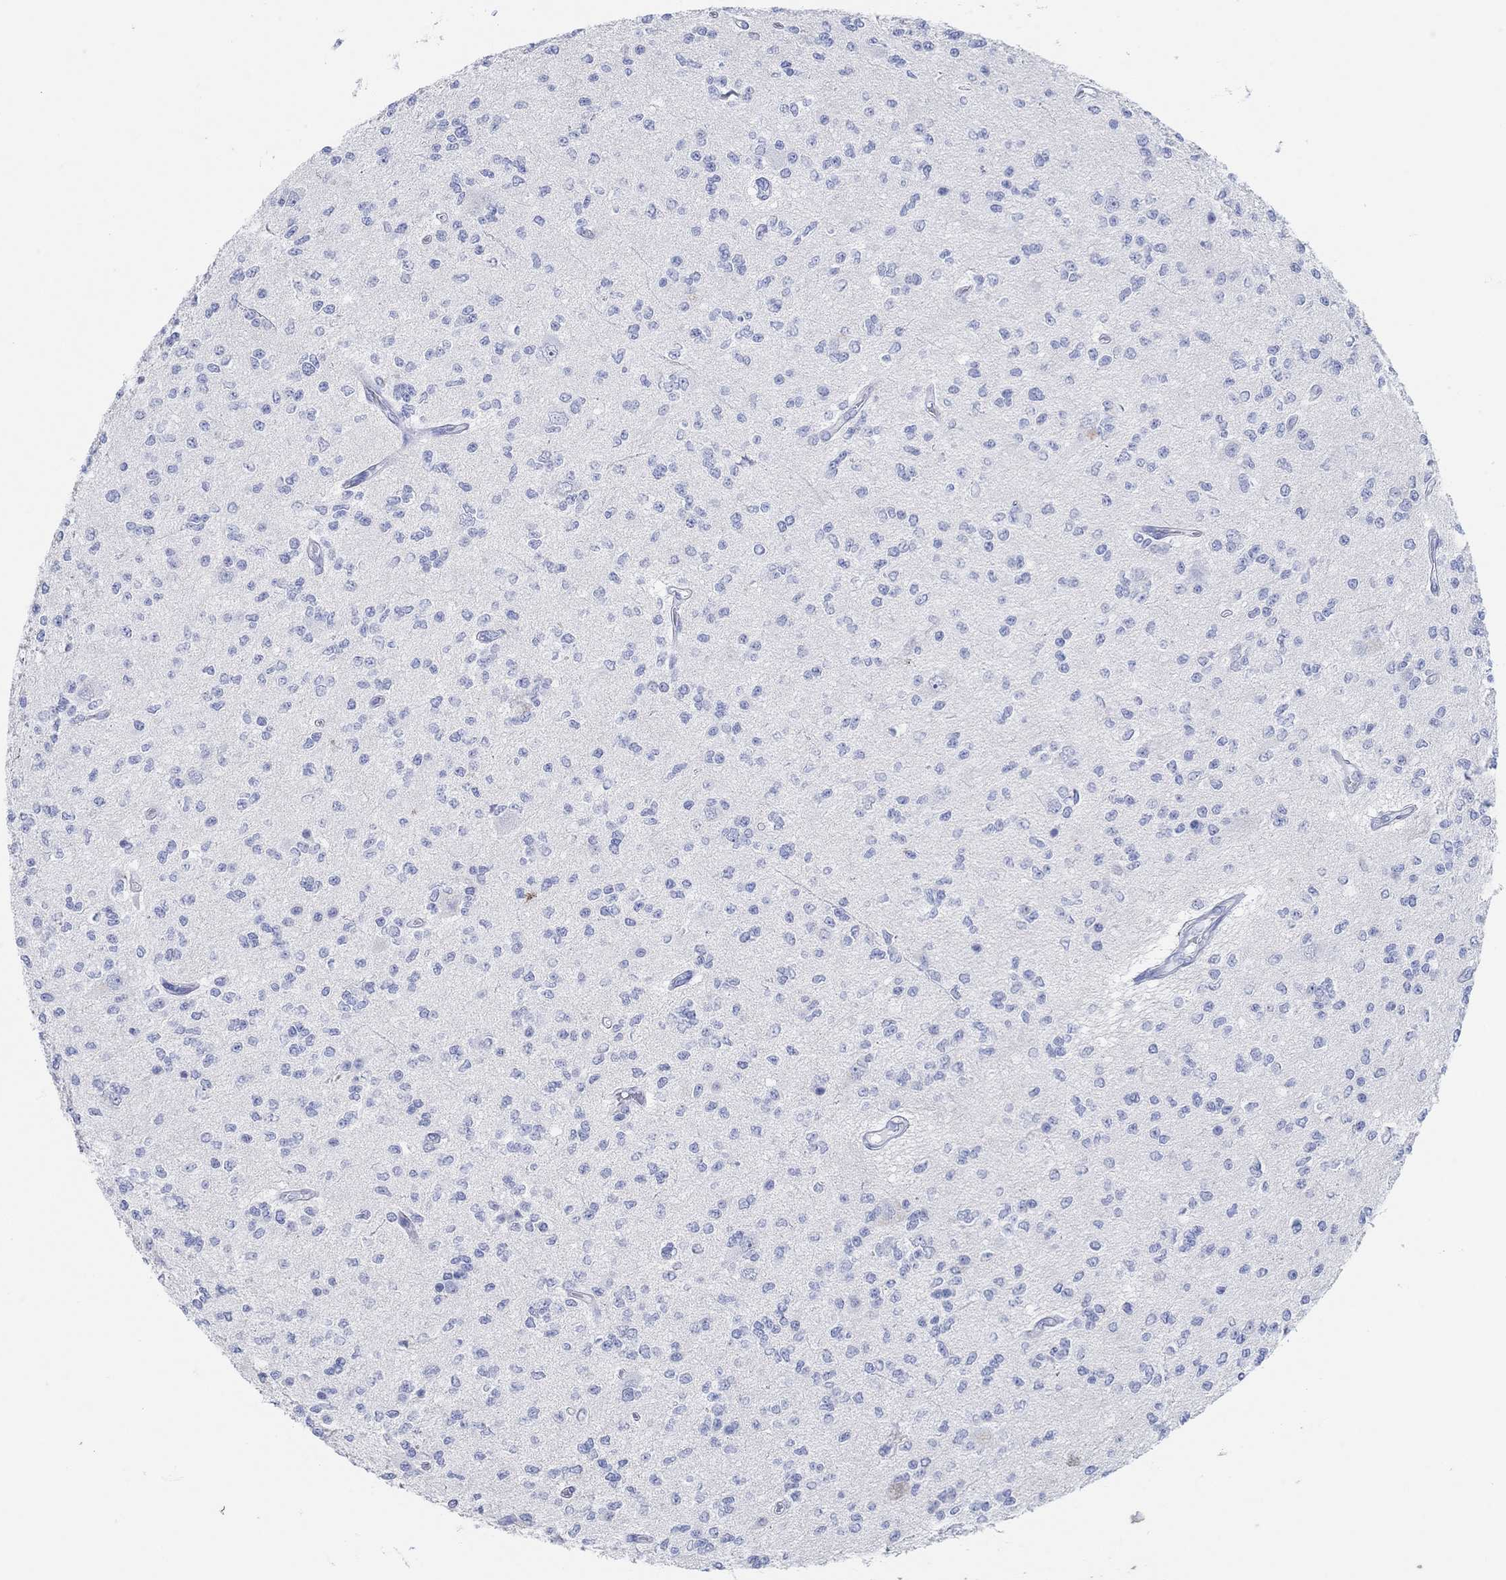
{"staining": {"intensity": "negative", "quantity": "none", "location": "none"}, "tissue": "glioma", "cell_type": "Tumor cells", "image_type": "cancer", "snomed": [{"axis": "morphology", "description": "Glioma, malignant, Low grade"}, {"axis": "topography", "description": "Brain"}], "caption": "DAB immunohistochemical staining of malignant glioma (low-grade) displays no significant positivity in tumor cells.", "gene": "AK8", "patient": {"sex": "male", "age": 67}}